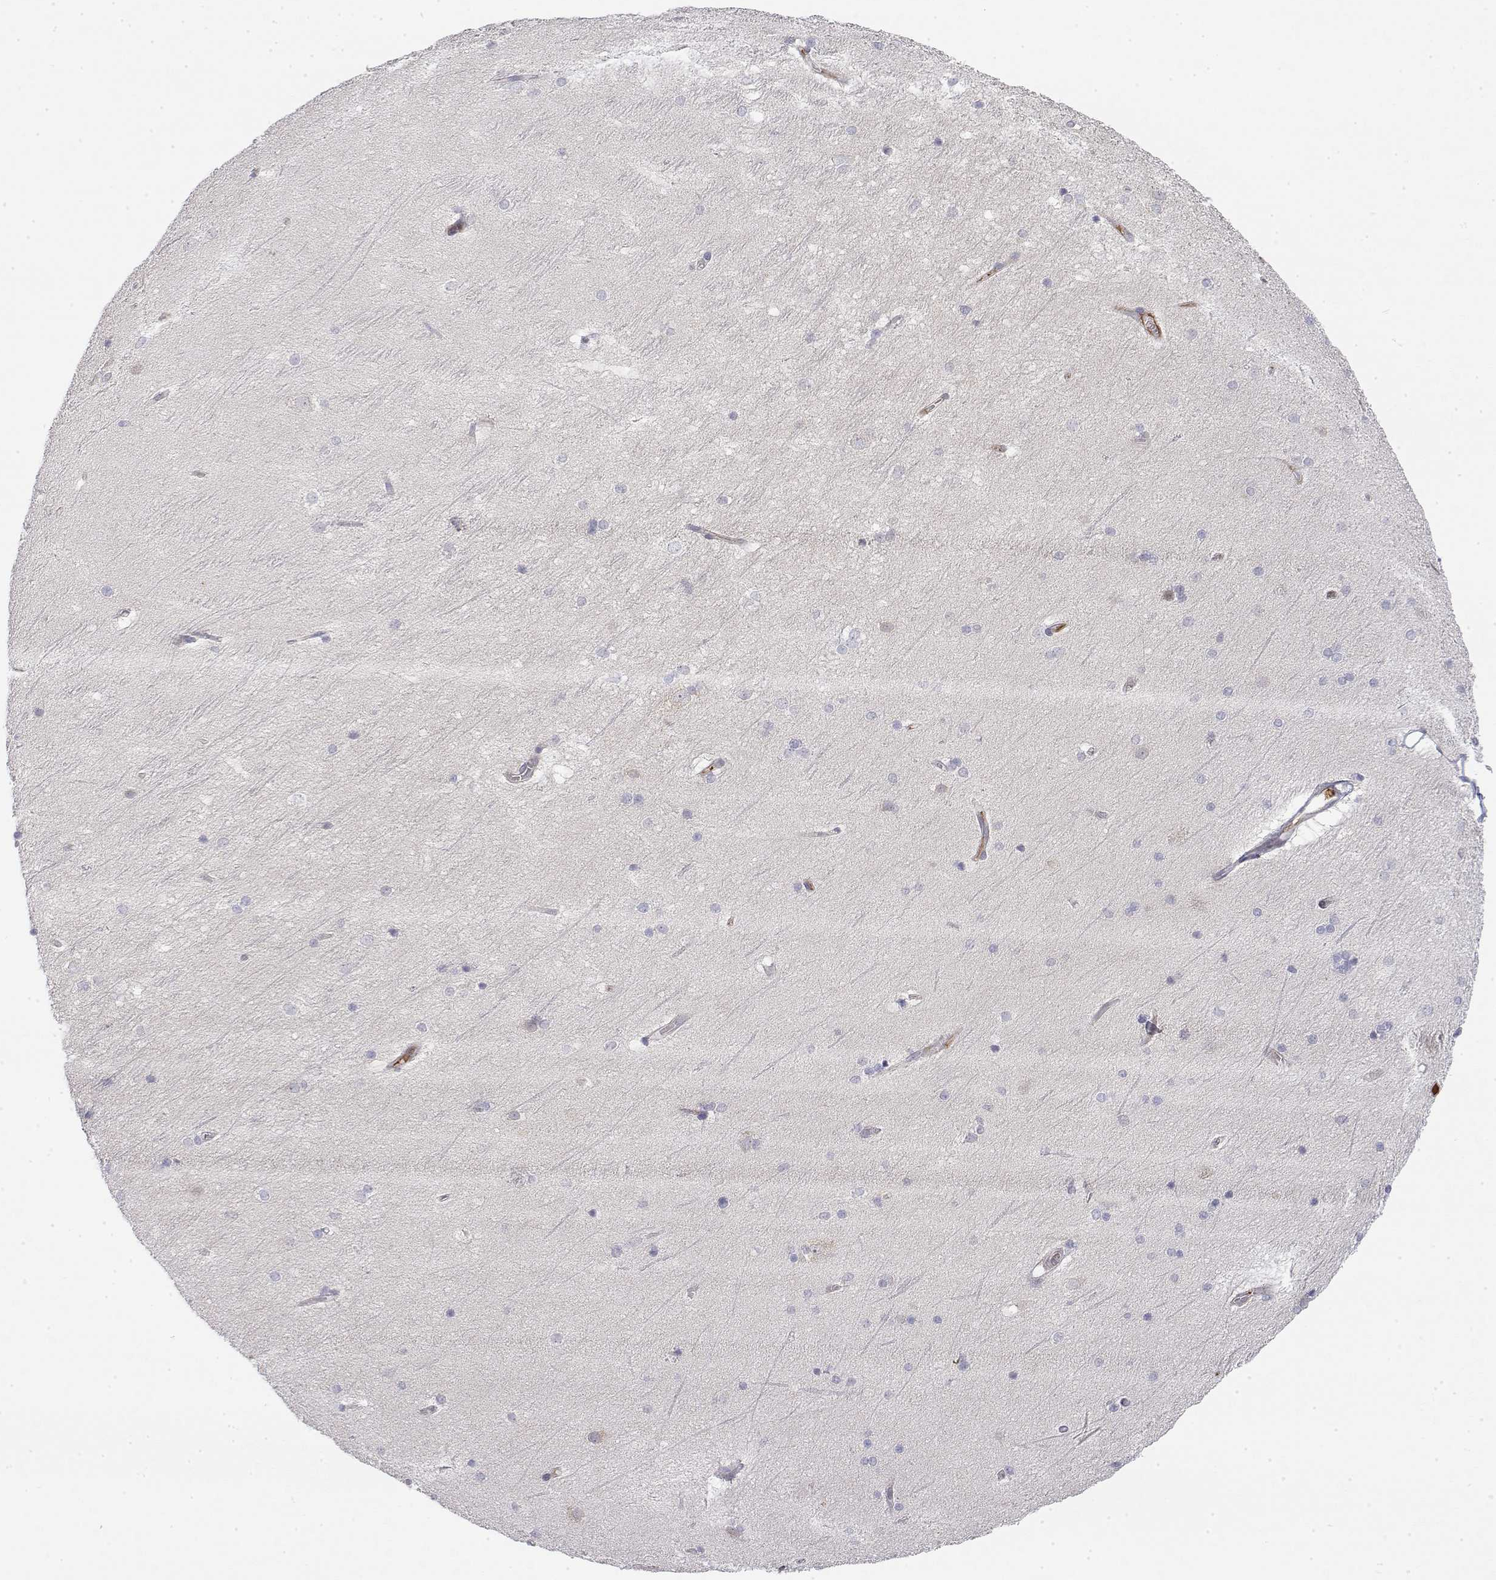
{"staining": {"intensity": "negative", "quantity": "none", "location": "none"}, "tissue": "hippocampus", "cell_type": "Glial cells", "image_type": "normal", "snomed": [{"axis": "morphology", "description": "Normal tissue, NOS"}, {"axis": "topography", "description": "Cerebral cortex"}, {"axis": "topography", "description": "Hippocampus"}], "caption": "Hippocampus was stained to show a protein in brown. There is no significant expression in glial cells. Brightfield microscopy of IHC stained with DAB (3,3'-diaminobenzidine) (brown) and hematoxylin (blue), captured at high magnification.", "gene": "IGFBP4", "patient": {"sex": "female", "age": 19}}